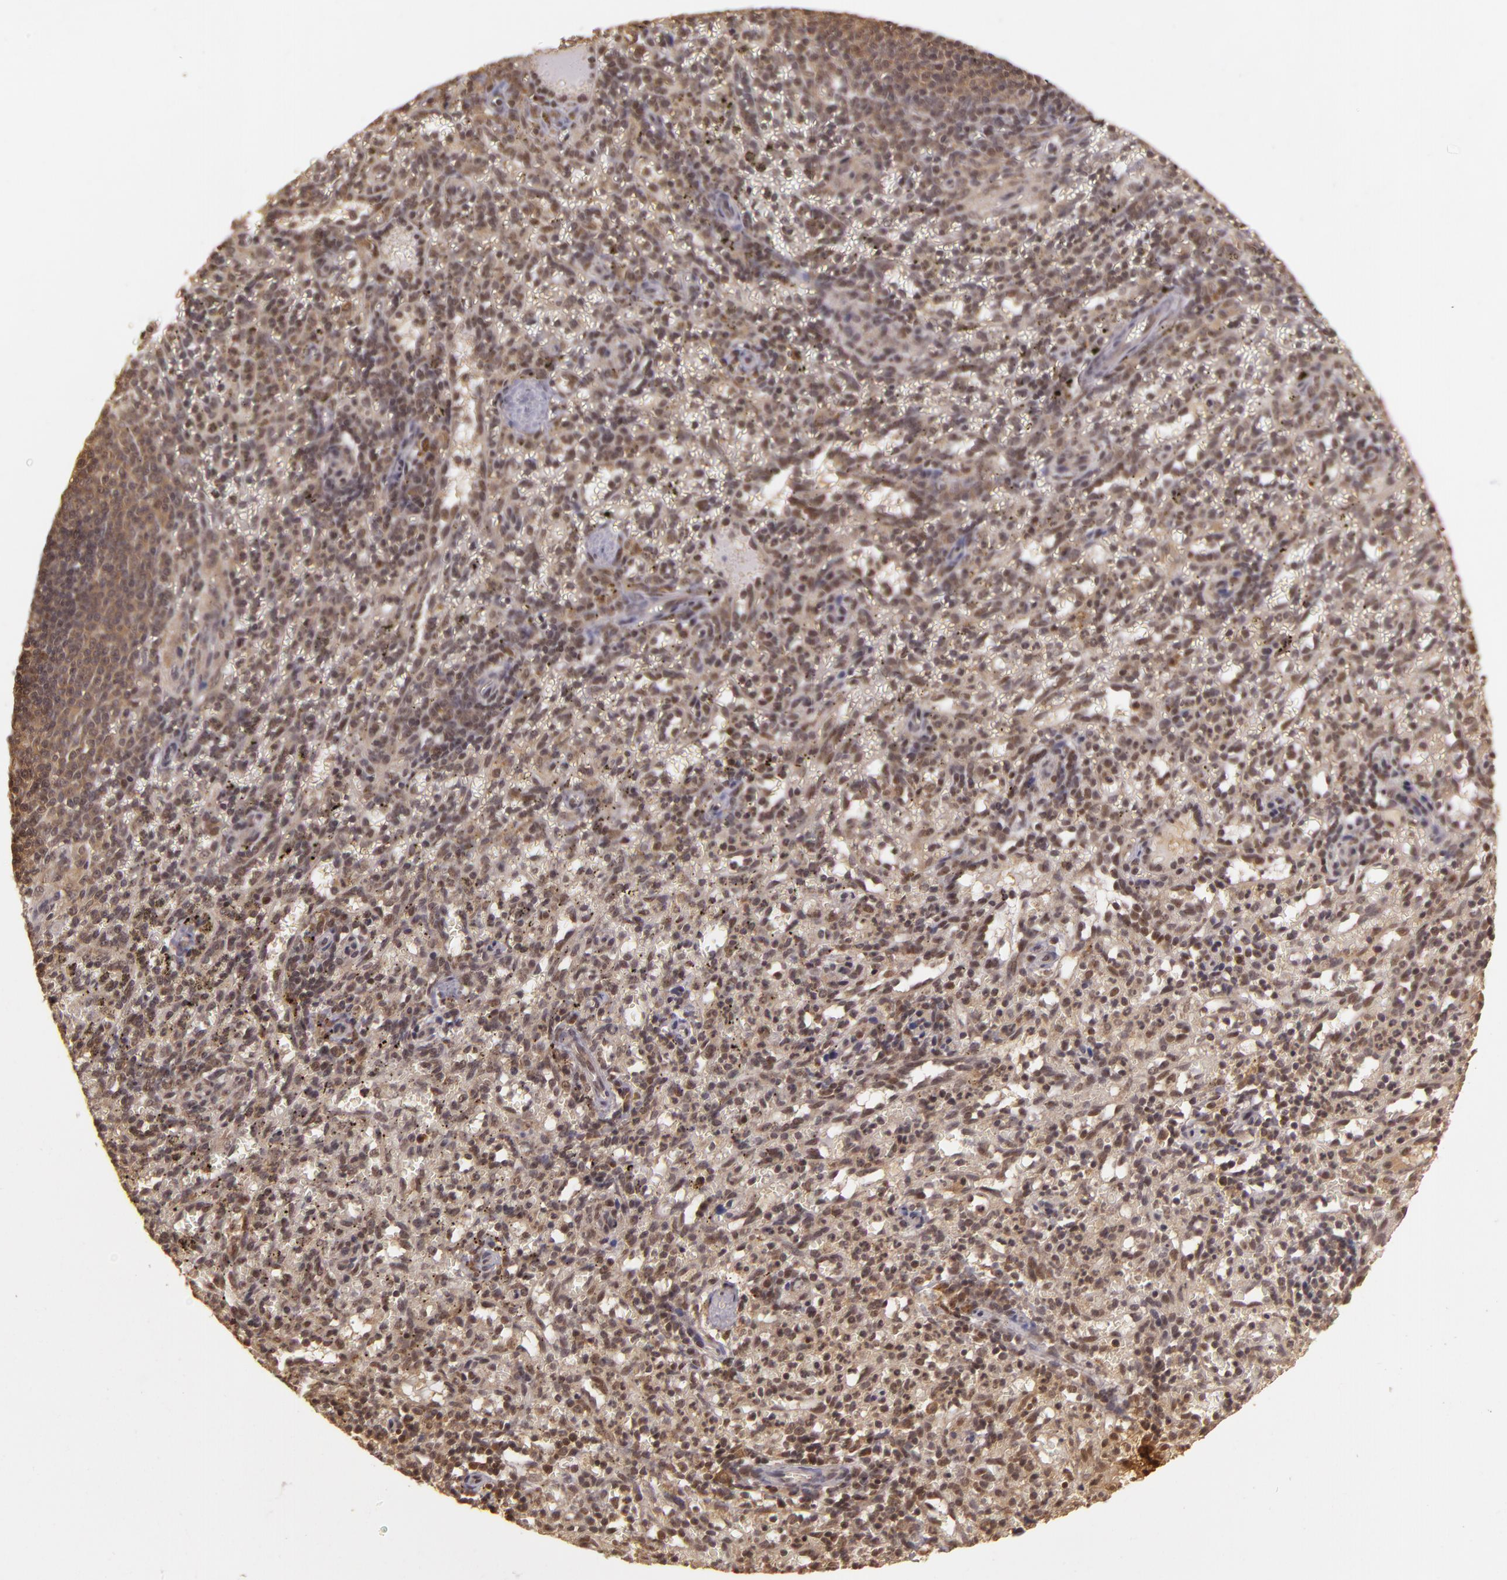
{"staining": {"intensity": "moderate", "quantity": "25%-75%", "location": "none"}, "tissue": "spleen", "cell_type": "Cells in red pulp", "image_type": "normal", "snomed": [{"axis": "morphology", "description": "Normal tissue, NOS"}, {"axis": "topography", "description": "Spleen"}], "caption": "Immunohistochemistry (IHC) staining of benign spleen, which shows medium levels of moderate None positivity in approximately 25%-75% of cells in red pulp indicating moderate None protein positivity. The staining was performed using DAB (3,3'-diaminobenzidine) (brown) for protein detection and nuclei were counterstained in hematoxylin (blue).", "gene": "TXNRD2", "patient": {"sex": "female", "age": 10}}